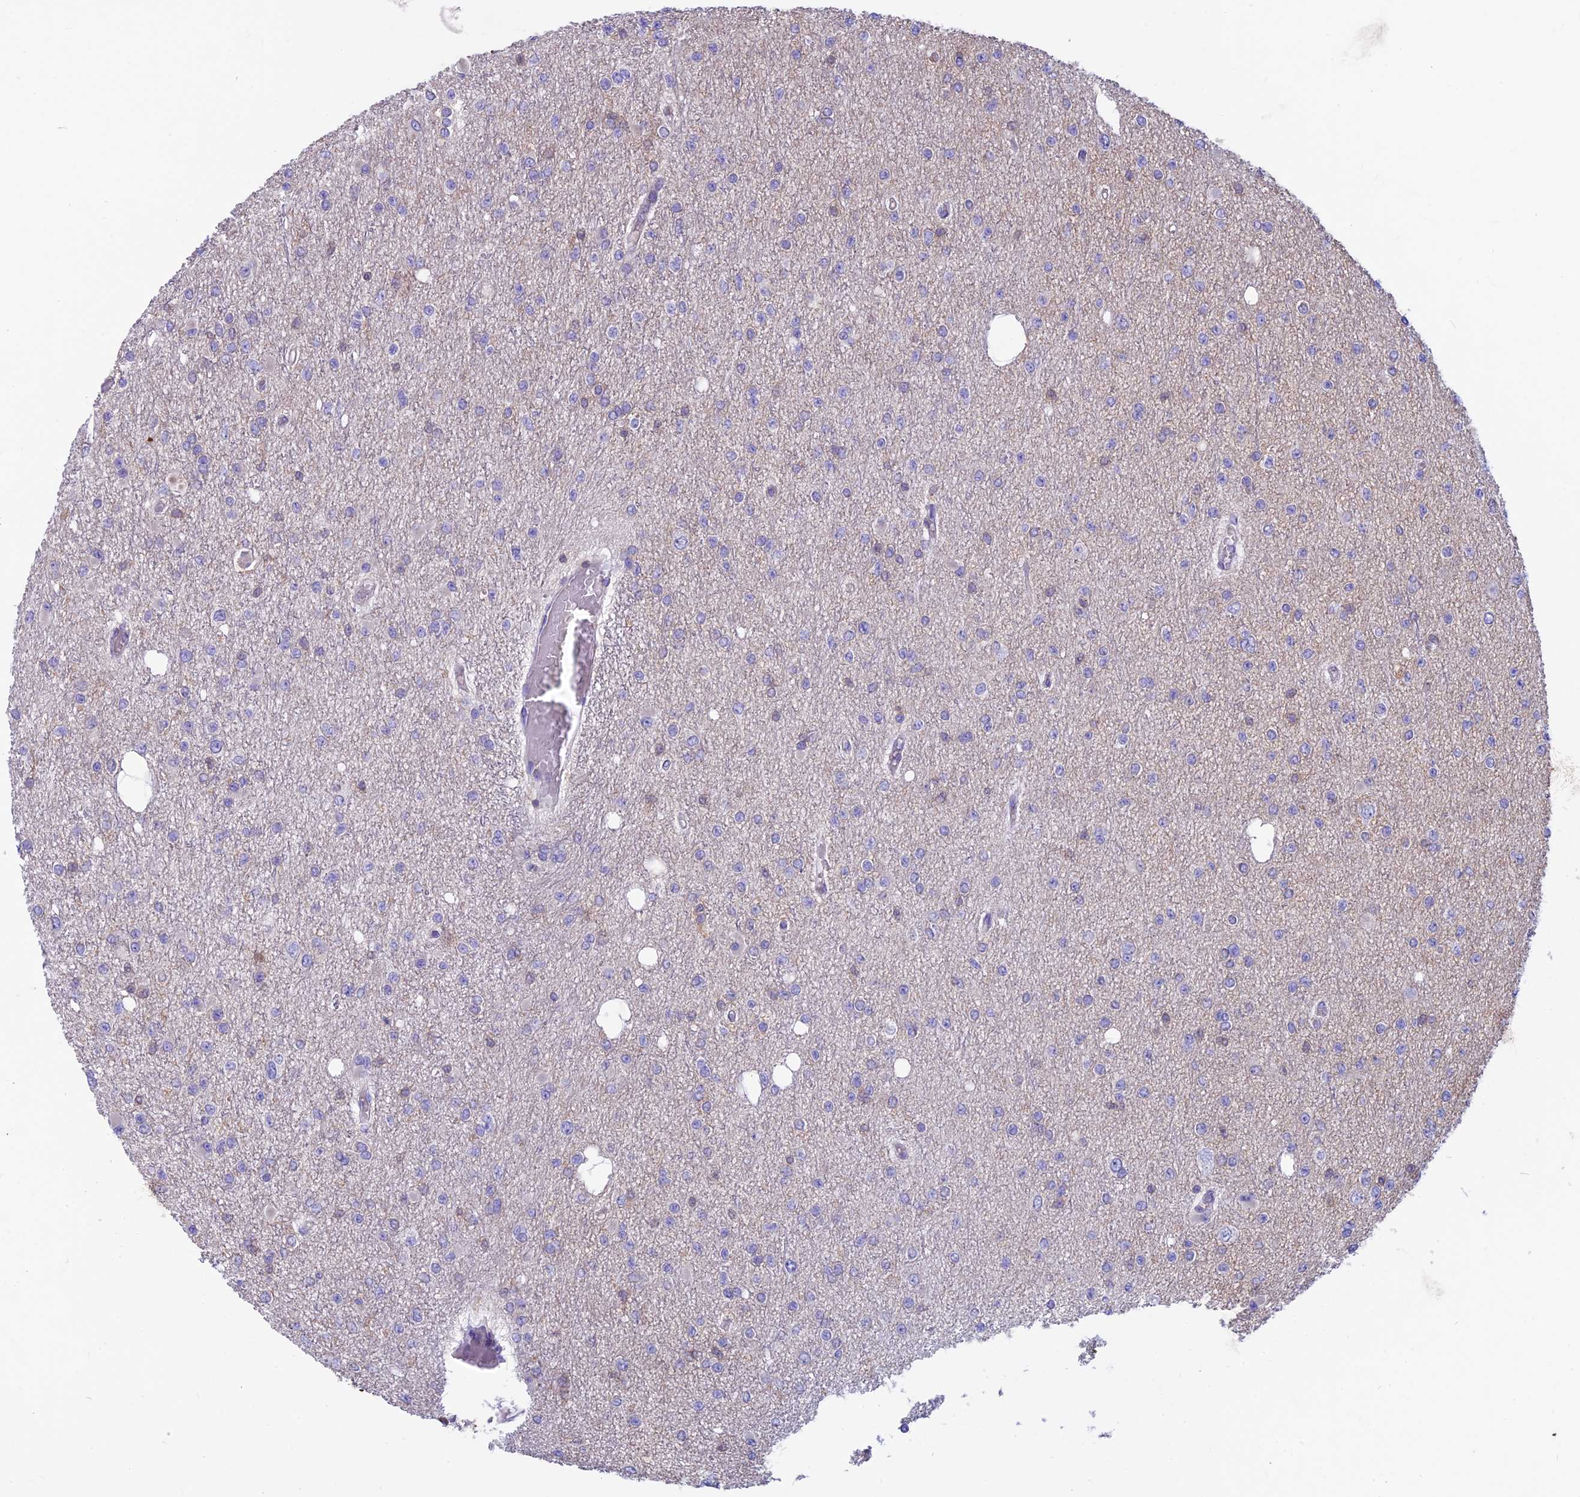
{"staining": {"intensity": "negative", "quantity": "none", "location": "none"}, "tissue": "glioma", "cell_type": "Tumor cells", "image_type": "cancer", "snomed": [{"axis": "morphology", "description": "Glioma, malignant, Low grade"}, {"axis": "topography", "description": "Brain"}], "caption": "The IHC photomicrograph has no significant expression in tumor cells of malignant low-grade glioma tissue. (DAB (3,3'-diaminobenzidine) immunohistochemistry (IHC), high magnification).", "gene": "CDAN1", "patient": {"sex": "female", "age": 22}}